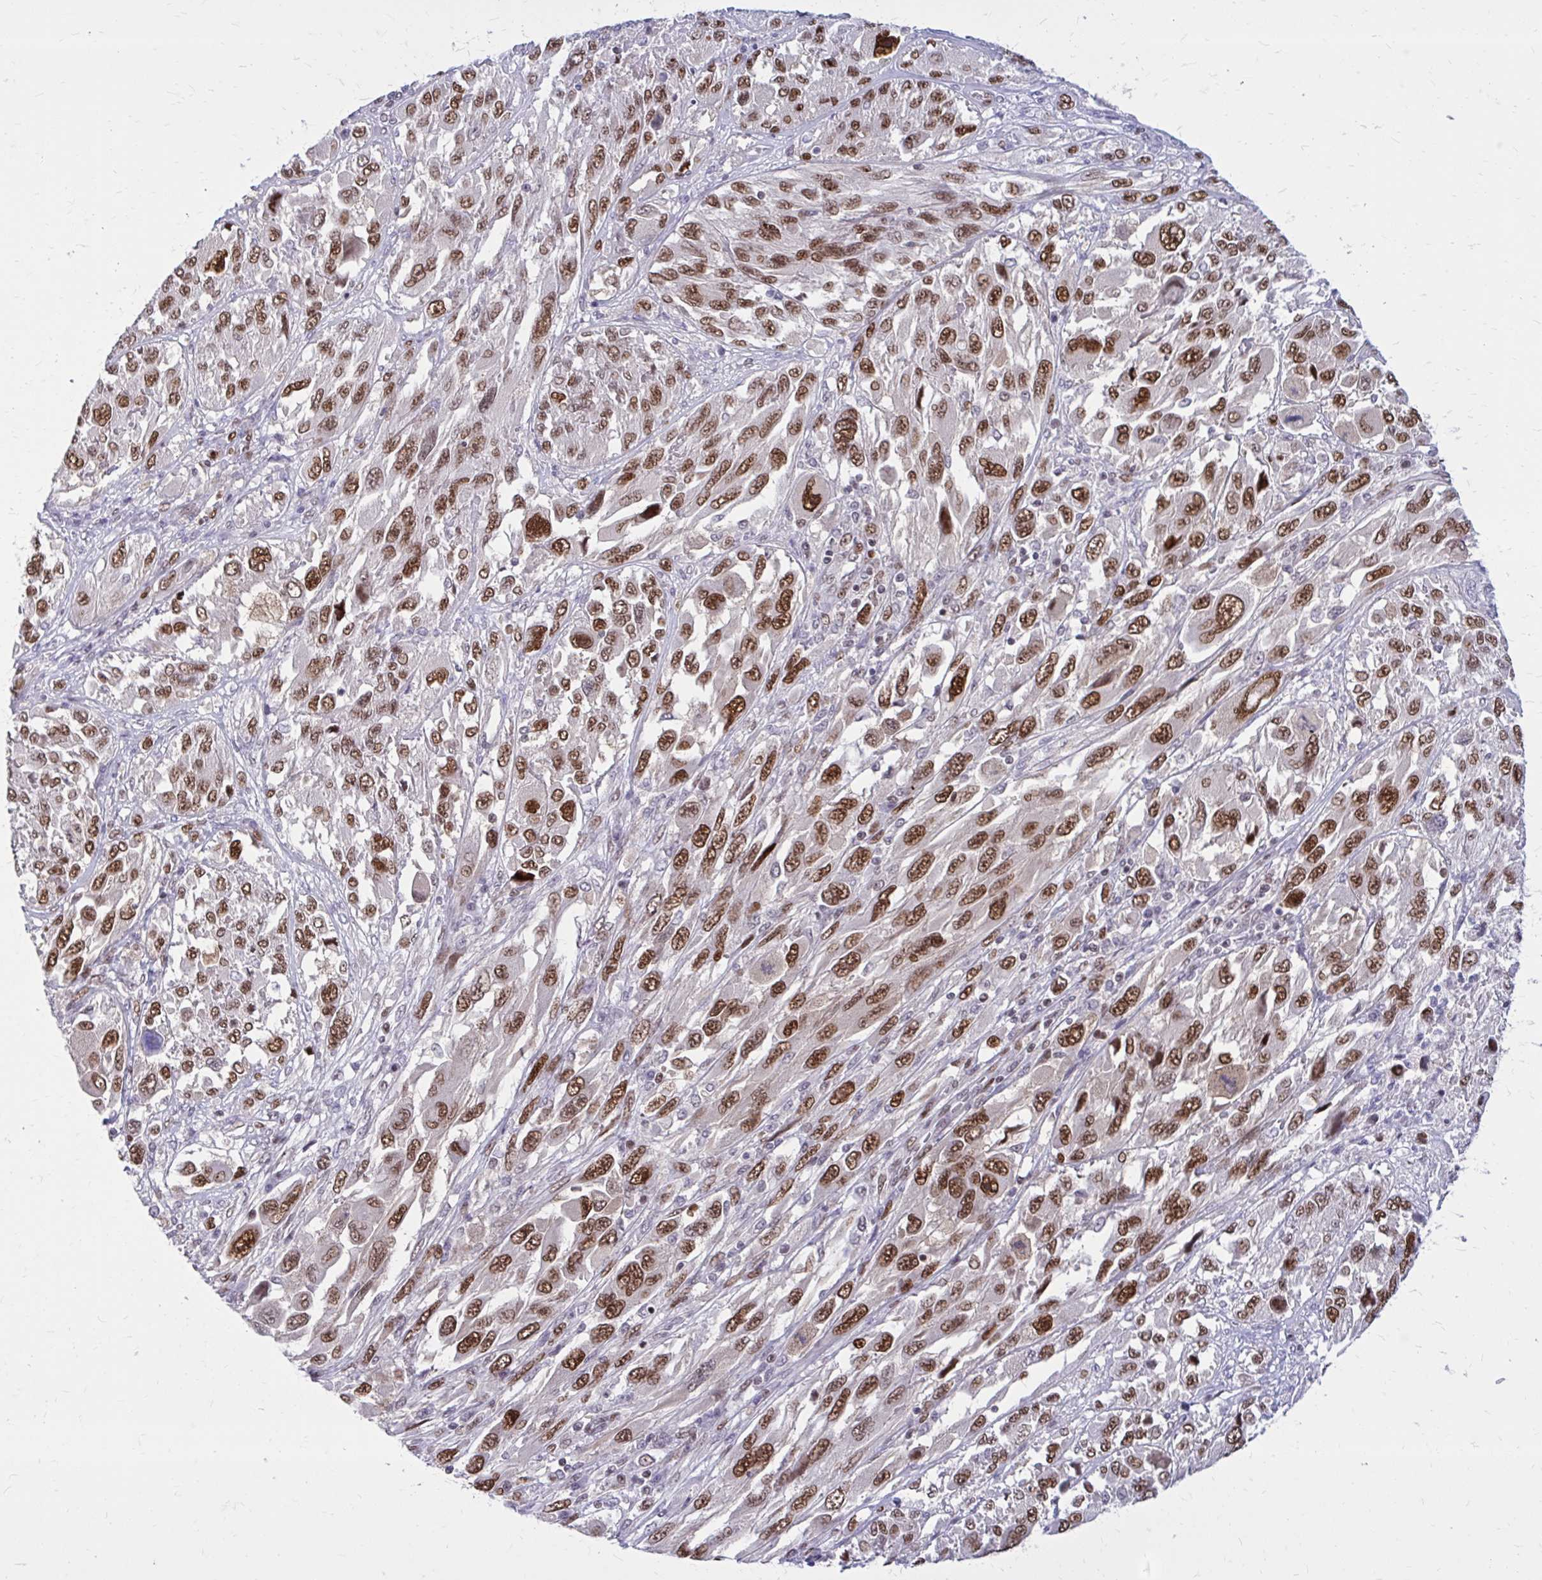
{"staining": {"intensity": "strong", "quantity": ">75%", "location": "nuclear"}, "tissue": "melanoma", "cell_type": "Tumor cells", "image_type": "cancer", "snomed": [{"axis": "morphology", "description": "Malignant melanoma, NOS"}, {"axis": "topography", "description": "Skin"}], "caption": "This photomicrograph reveals melanoma stained with IHC to label a protein in brown. The nuclear of tumor cells show strong positivity for the protein. Nuclei are counter-stained blue.", "gene": "PSME4", "patient": {"sex": "female", "age": 91}}